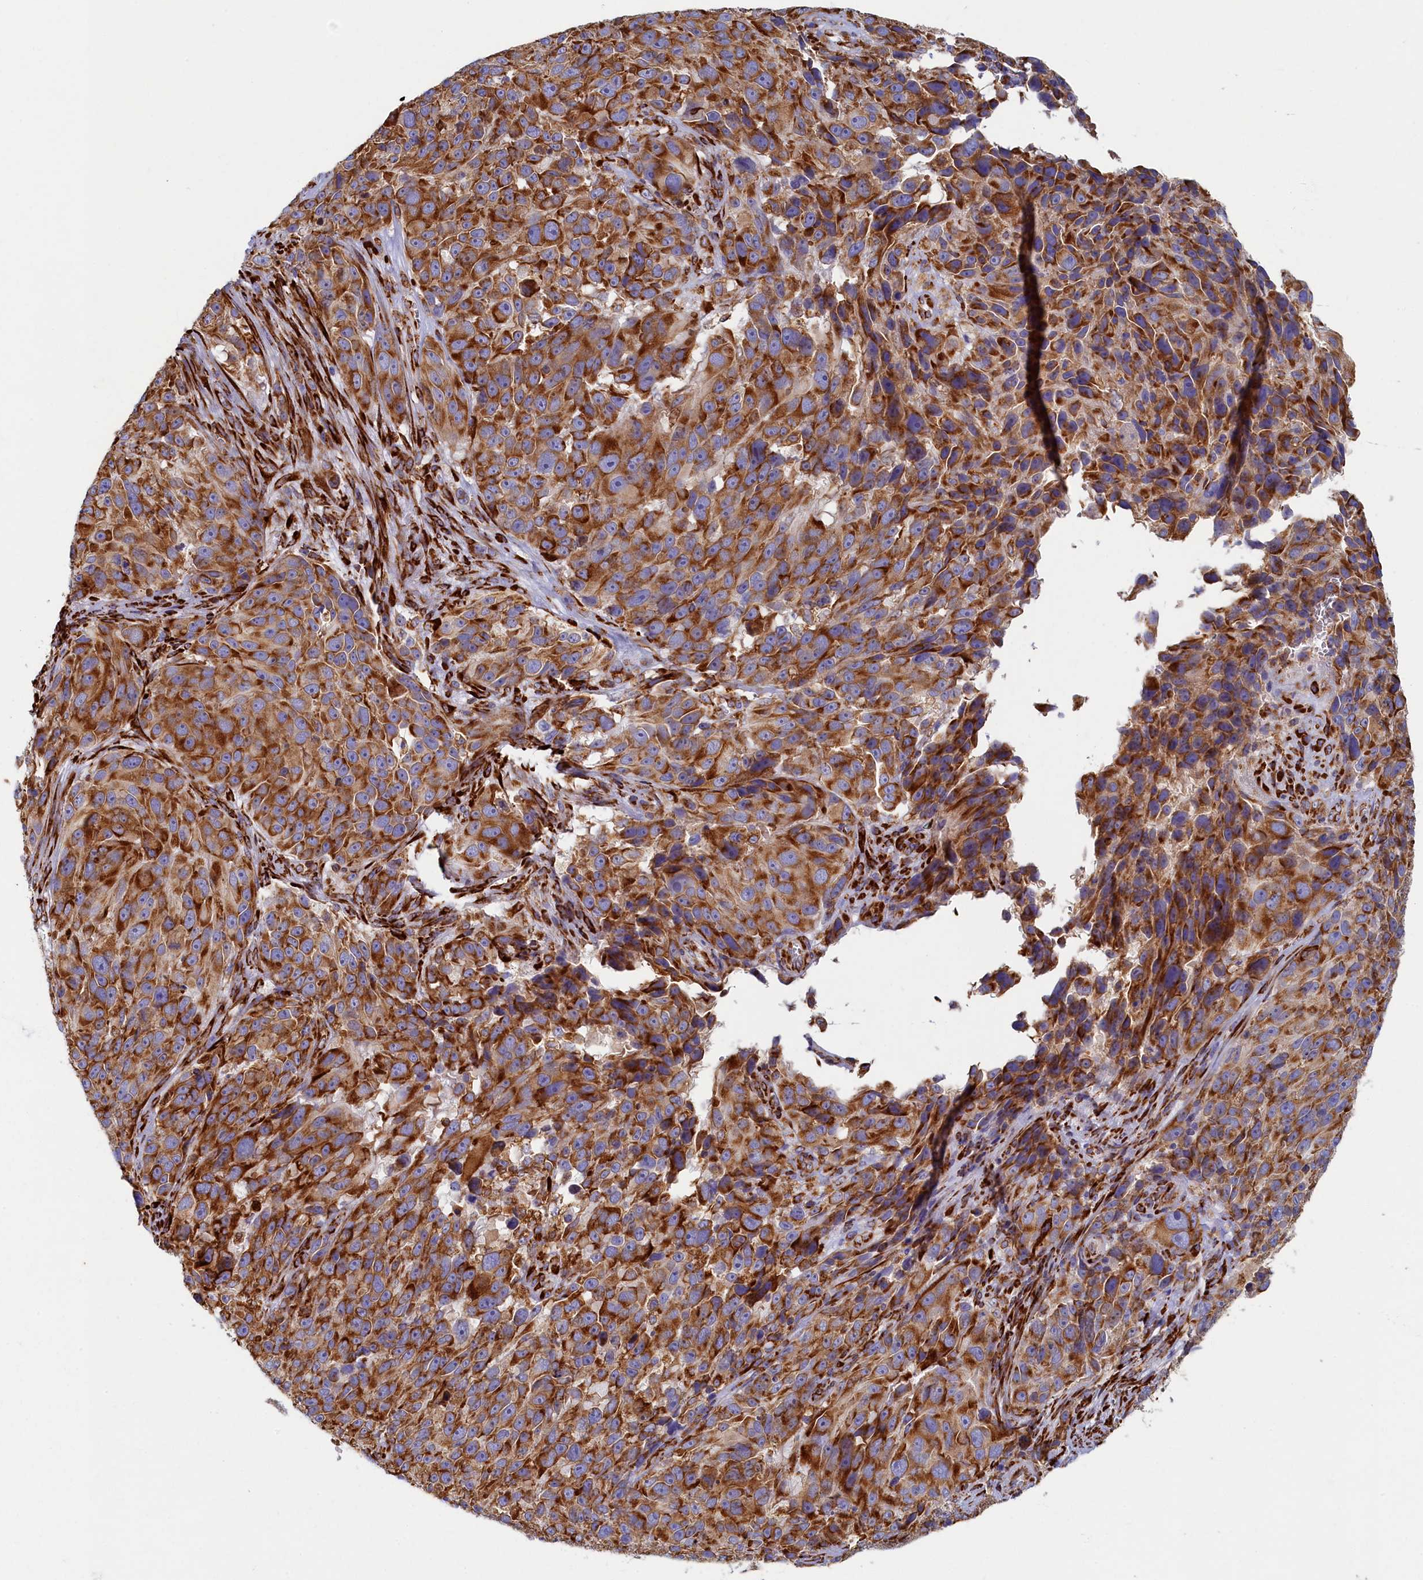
{"staining": {"intensity": "strong", "quantity": ">75%", "location": "cytoplasmic/membranous"}, "tissue": "melanoma", "cell_type": "Tumor cells", "image_type": "cancer", "snomed": [{"axis": "morphology", "description": "Malignant melanoma, NOS"}, {"axis": "topography", "description": "Skin"}], "caption": "High-power microscopy captured an immunohistochemistry micrograph of malignant melanoma, revealing strong cytoplasmic/membranous positivity in approximately >75% of tumor cells.", "gene": "TMEM18", "patient": {"sex": "male", "age": 84}}